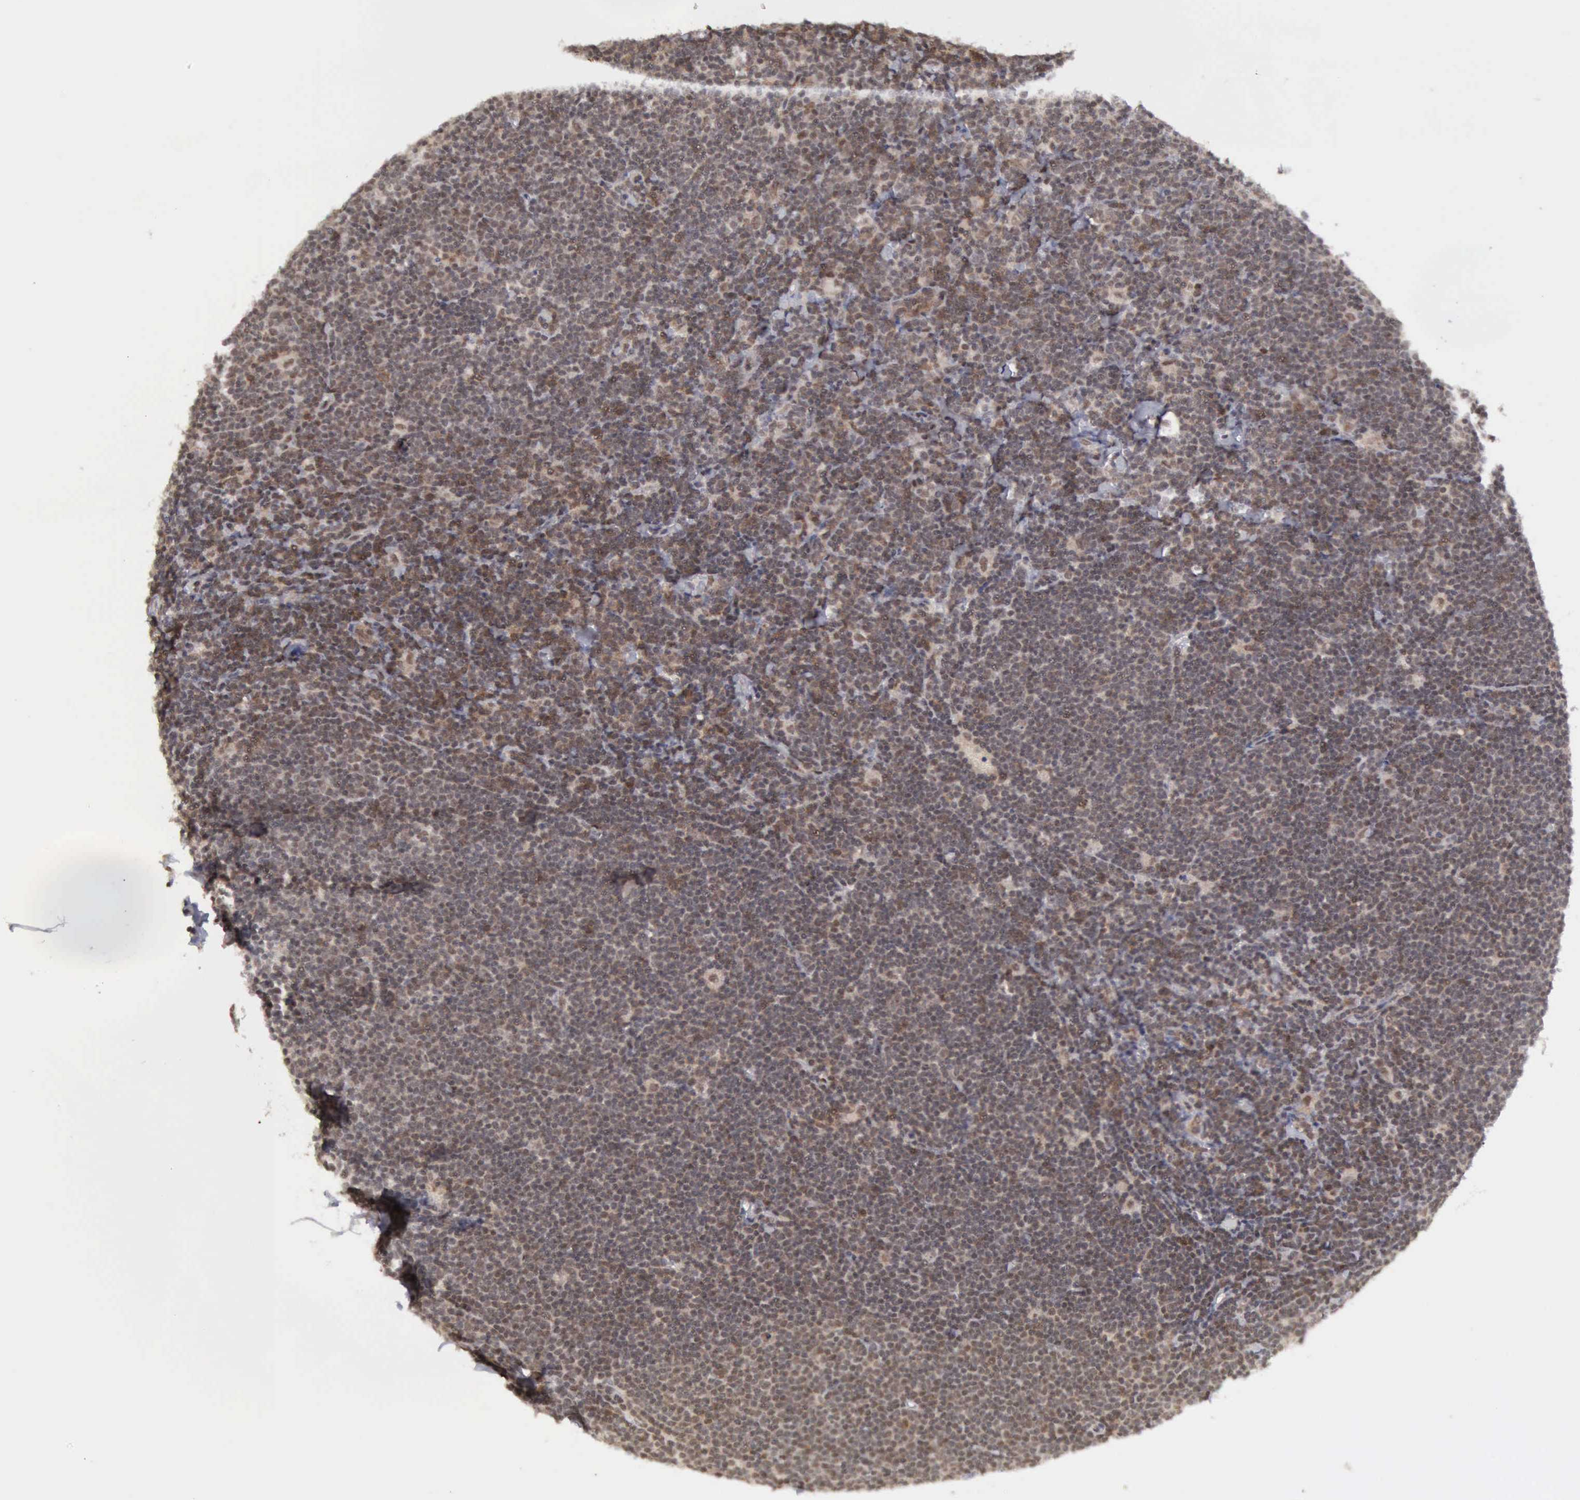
{"staining": {"intensity": "weak", "quantity": "25%-75%", "location": "cytoplasmic/membranous,nuclear"}, "tissue": "lymphoma", "cell_type": "Tumor cells", "image_type": "cancer", "snomed": [{"axis": "morphology", "description": "Malignant lymphoma, non-Hodgkin's type, Low grade"}, {"axis": "topography", "description": "Lymph node"}], "caption": "Immunohistochemical staining of lymphoma exhibits low levels of weak cytoplasmic/membranous and nuclear staining in approximately 25%-75% of tumor cells.", "gene": "CDKN2A", "patient": {"sex": "male", "age": 65}}